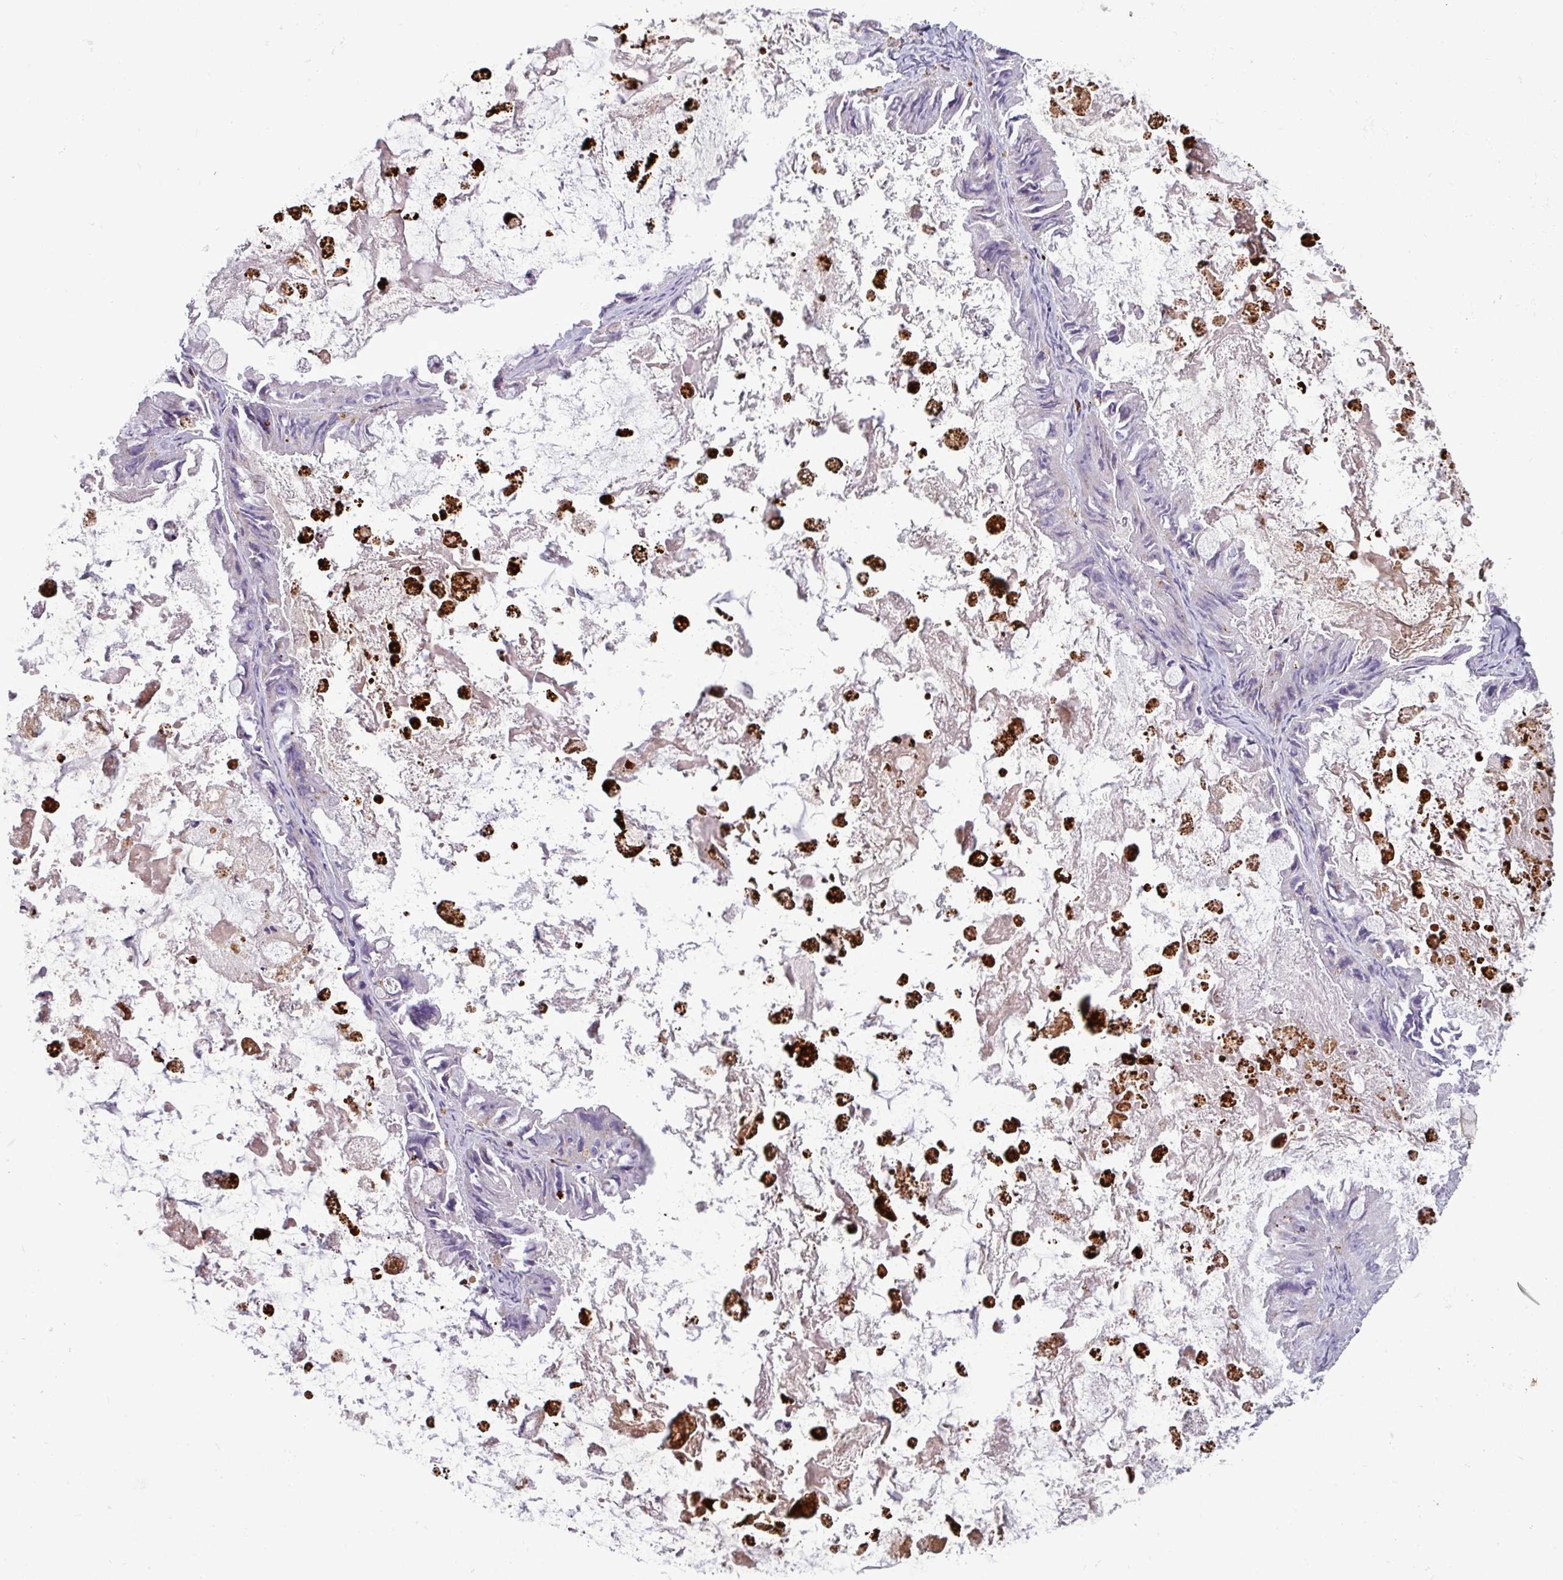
{"staining": {"intensity": "negative", "quantity": "none", "location": "none"}, "tissue": "ovarian cancer", "cell_type": "Tumor cells", "image_type": "cancer", "snomed": [{"axis": "morphology", "description": "Cystadenocarcinoma, mucinous, NOS"}, {"axis": "topography", "description": "Ovary"}], "caption": "This is an immunohistochemistry (IHC) photomicrograph of mucinous cystadenocarcinoma (ovarian). There is no expression in tumor cells.", "gene": "C4B", "patient": {"sex": "female", "age": 61}}